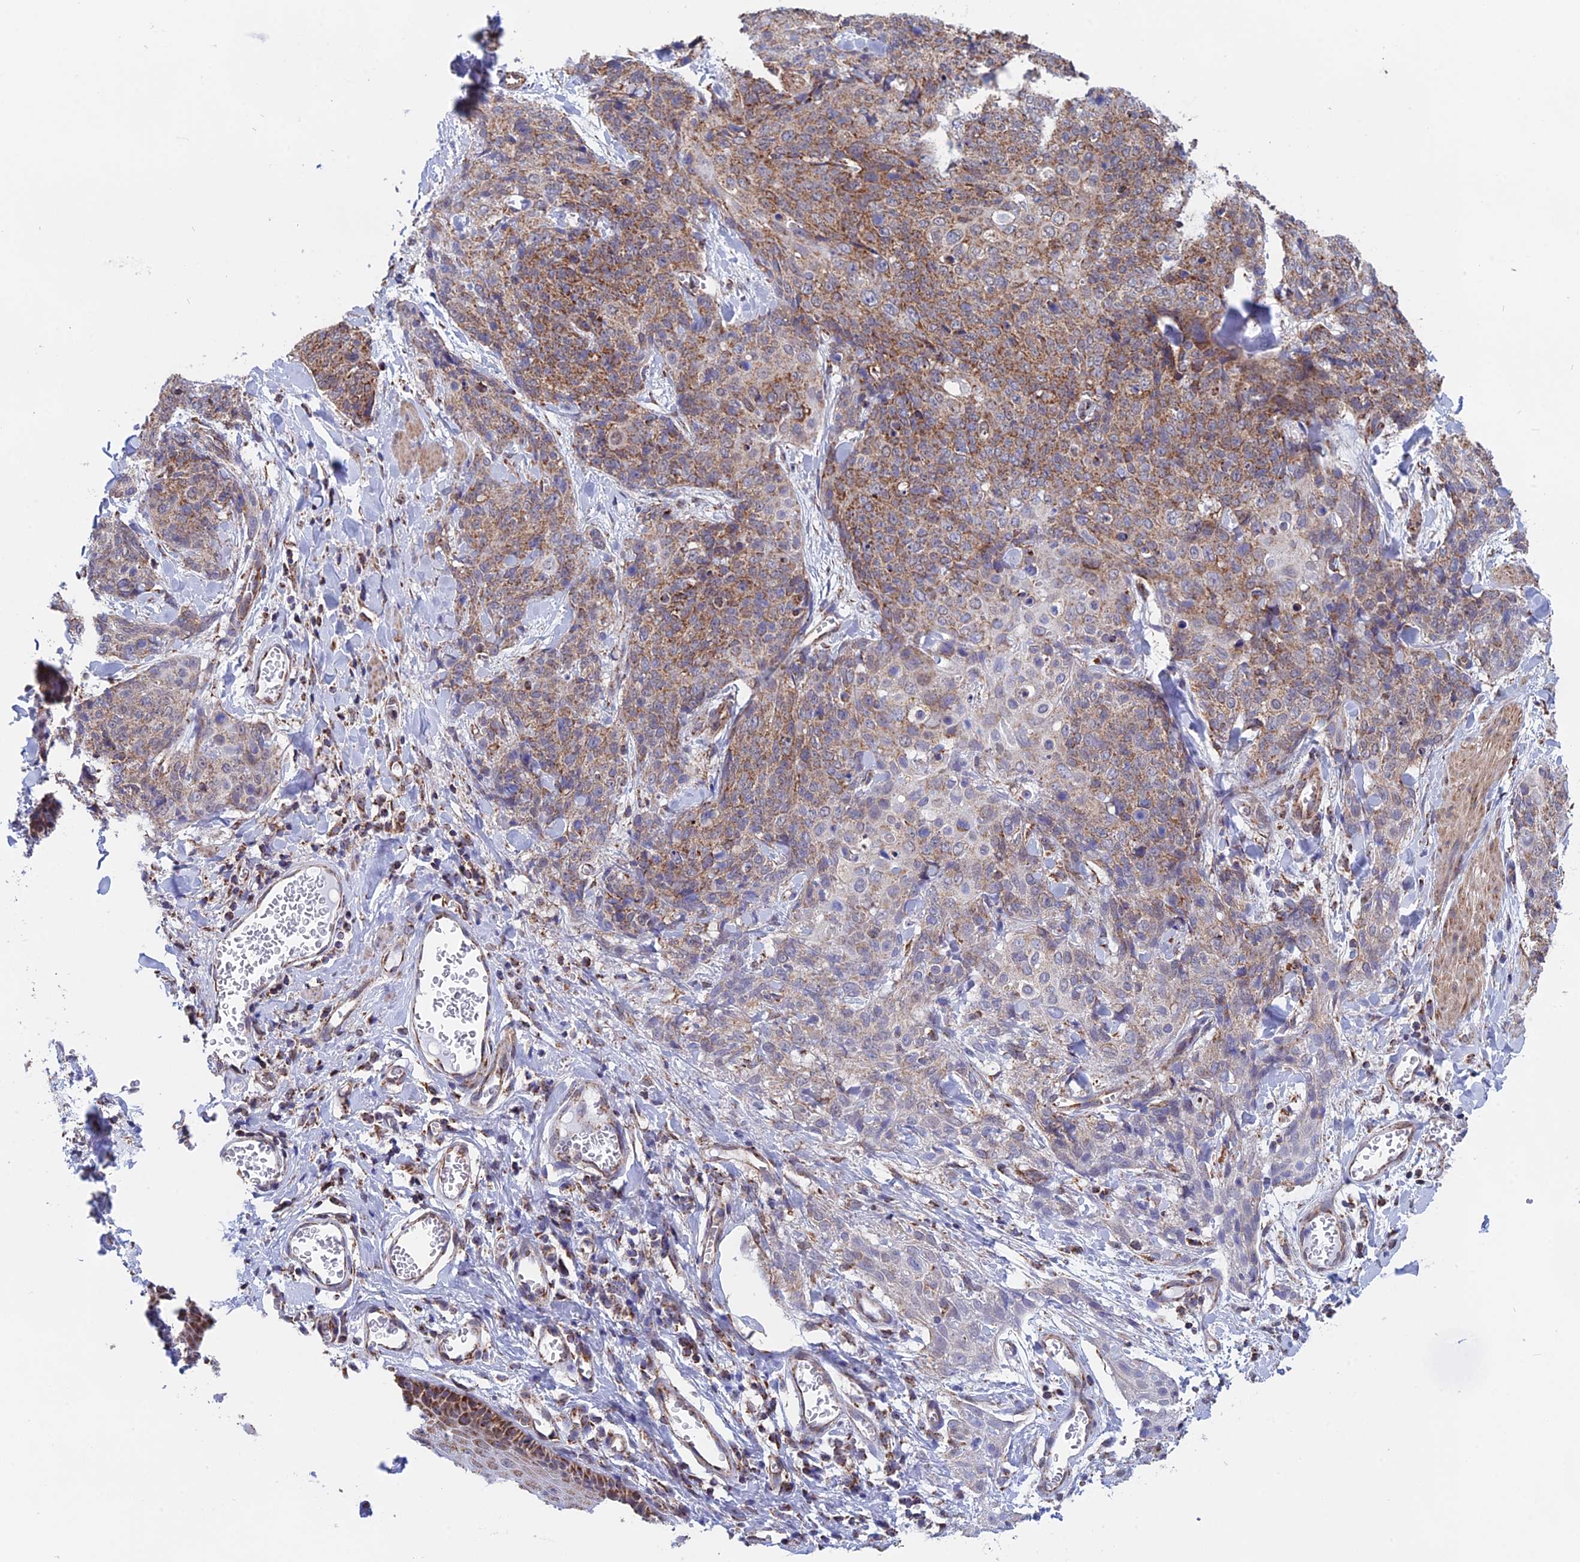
{"staining": {"intensity": "moderate", "quantity": ">75%", "location": "cytoplasmic/membranous"}, "tissue": "skin cancer", "cell_type": "Tumor cells", "image_type": "cancer", "snomed": [{"axis": "morphology", "description": "Squamous cell carcinoma, NOS"}, {"axis": "topography", "description": "Skin"}, {"axis": "topography", "description": "Vulva"}], "caption": "Squamous cell carcinoma (skin) was stained to show a protein in brown. There is medium levels of moderate cytoplasmic/membranous staining in about >75% of tumor cells. (DAB (3,3'-diaminobenzidine) IHC with brightfield microscopy, high magnification).", "gene": "CDC16", "patient": {"sex": "female", "age": 85}}